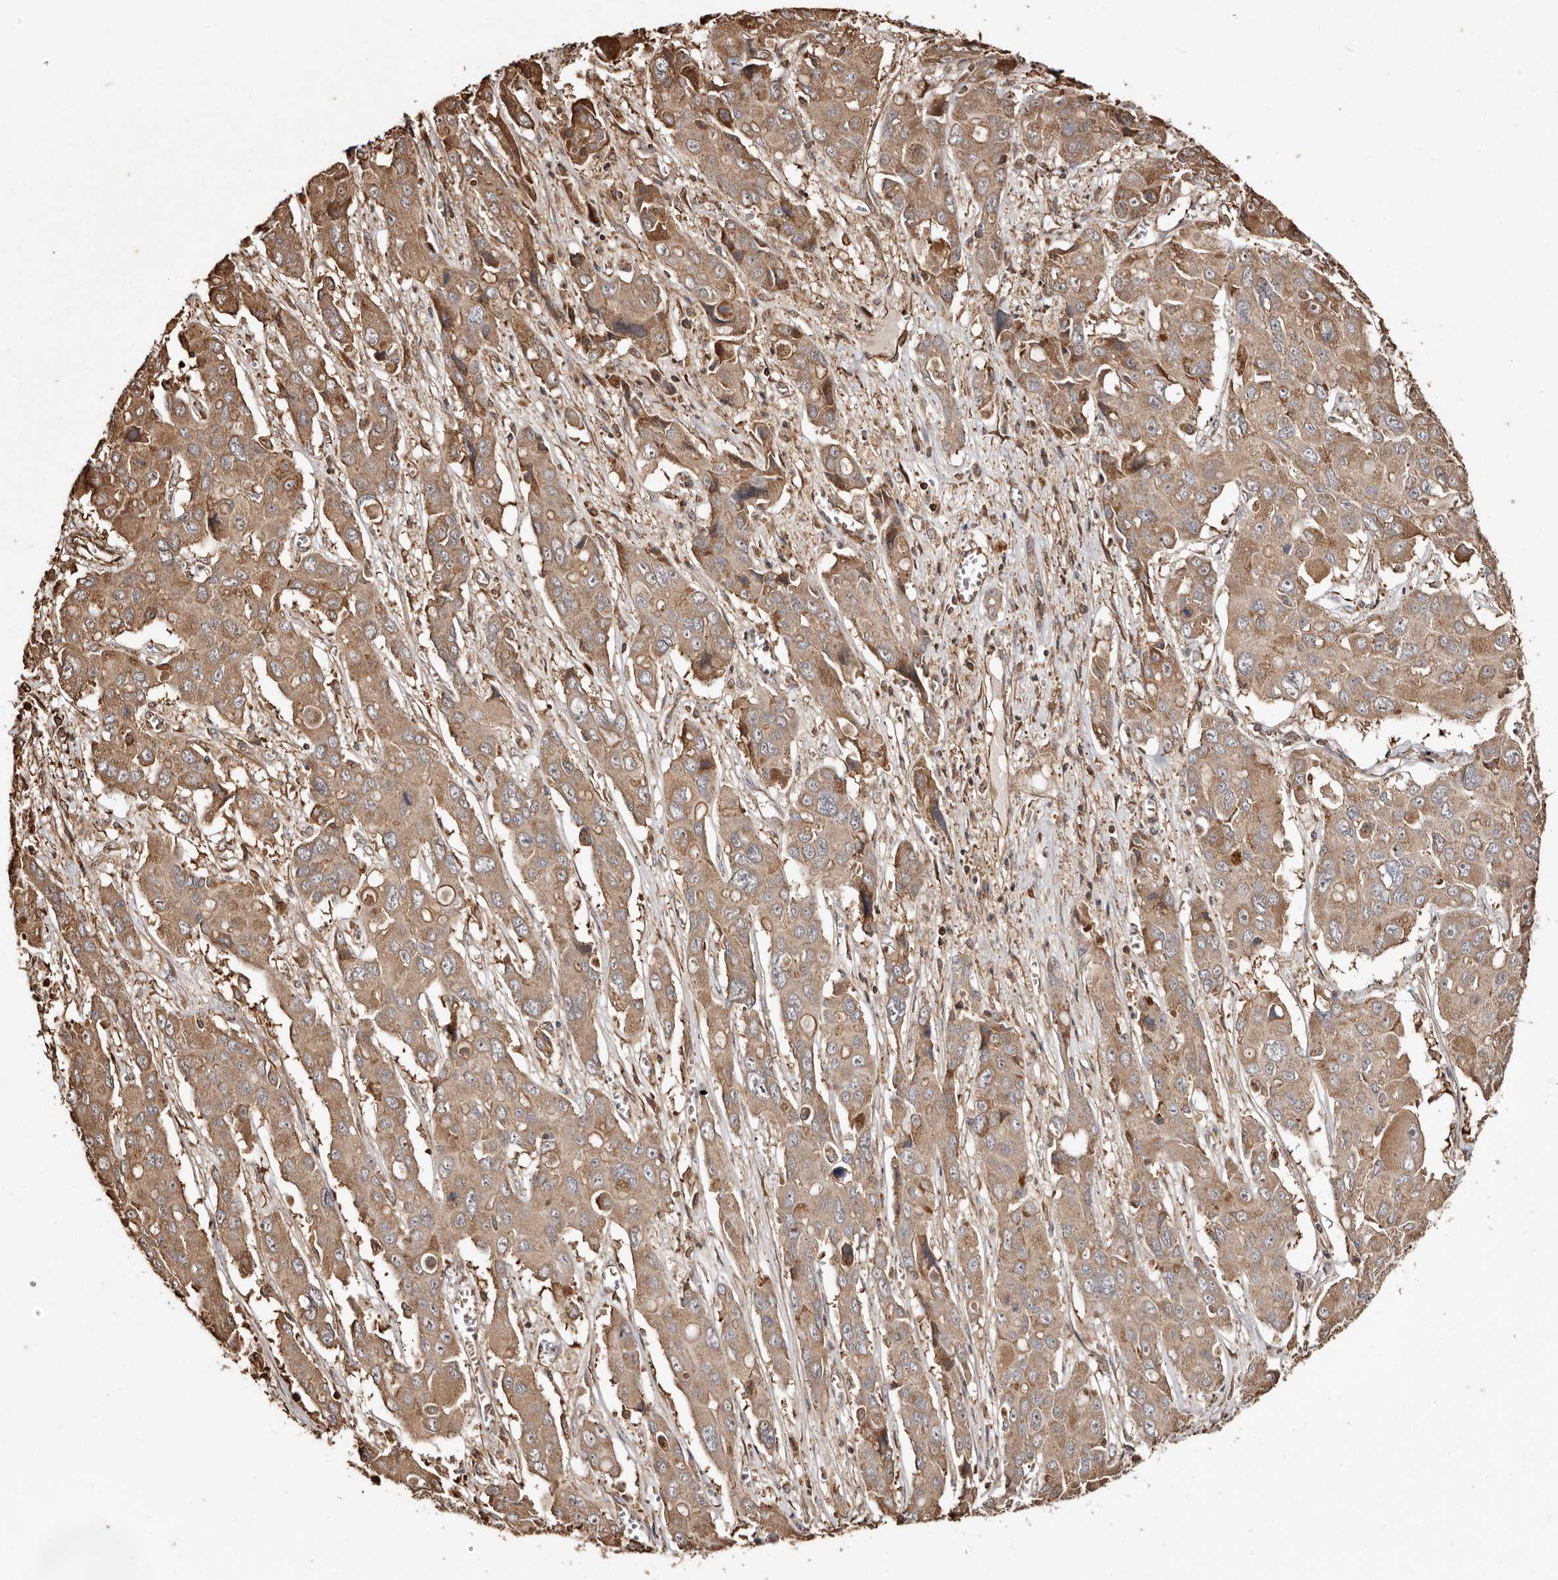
{"staining": {"intensity": "moderate", "quantity": ">75%", "location": "cytoplasmic/membranous"}, "tissue": "liver cancer", "cell_type": "Tumor cells", "image_type": "cancer", "snomed": [{"axis": "morphology", "description": "Cholangiocarcinoma"}, {"axis": "topography", "description": "Liver"}], "caption": "Immunohistochemistry photomicrograph of neoplastic tissue: liver cancer (cholangiocarcinoma) stained using IHC displays medium levels of moderate protein expression localized specifically in the cytoplasmic/membranous of tumor cells, appearing as a cytoplasmic/membranous brown color.", "gene": "MACC1", "patient": {"sex": "male", "age": 67}}